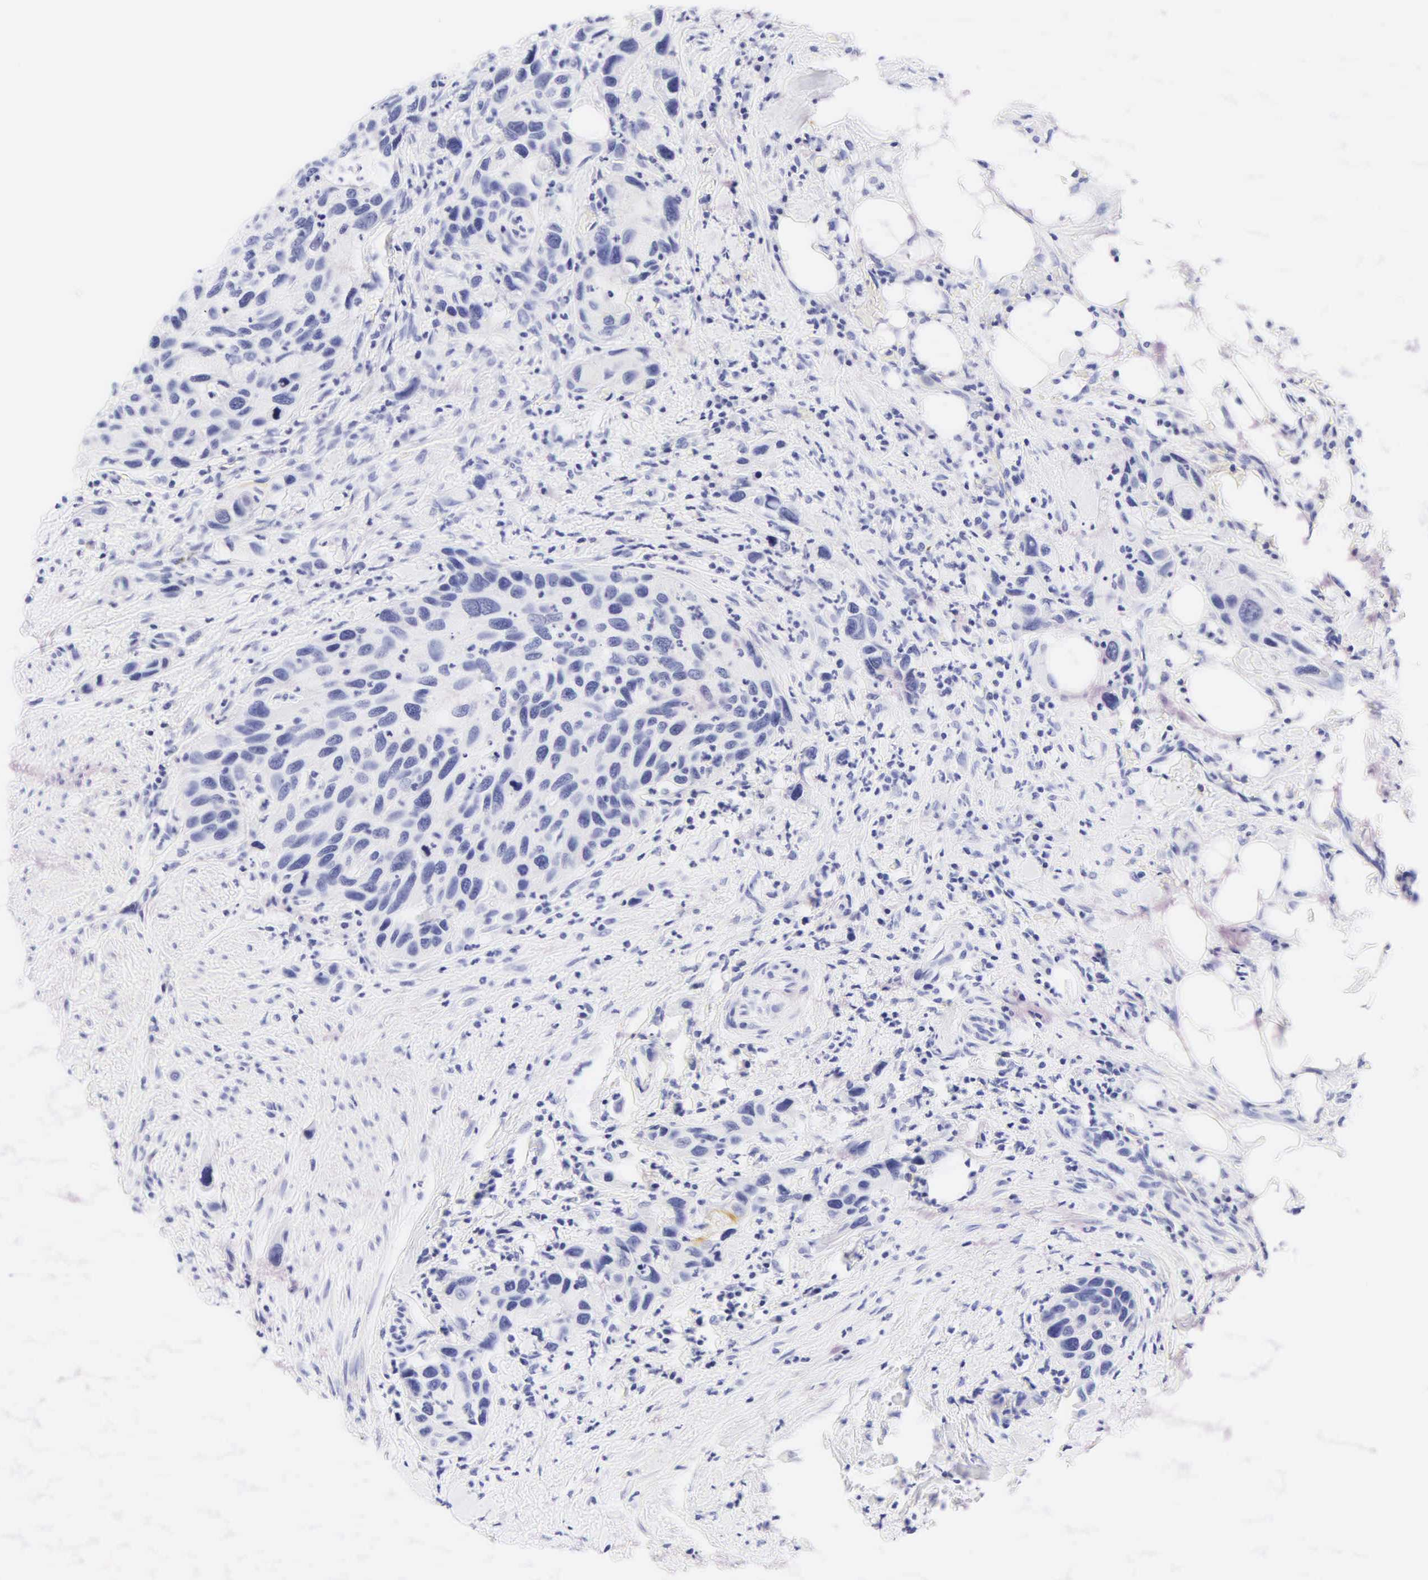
{"staining": {"intensity": "negative", "quantity": "none", "location": "none"}, "tissue": "urothelial cancer", "cell_type": "Tumor cells", "image_type": "cancer", "snomed": [{"axis": "morphology", "description": "Urothelial carcinoma, High grade"}, {"axis": "topography", "description": "Urinary bladder"}], "caption": "This is an immunohistochemistry photomicrograph of urothelial cancer. There is no positivity in tumor cells.", "gene": "KRT20", "patient": {"sex": "male", "age": 66}}